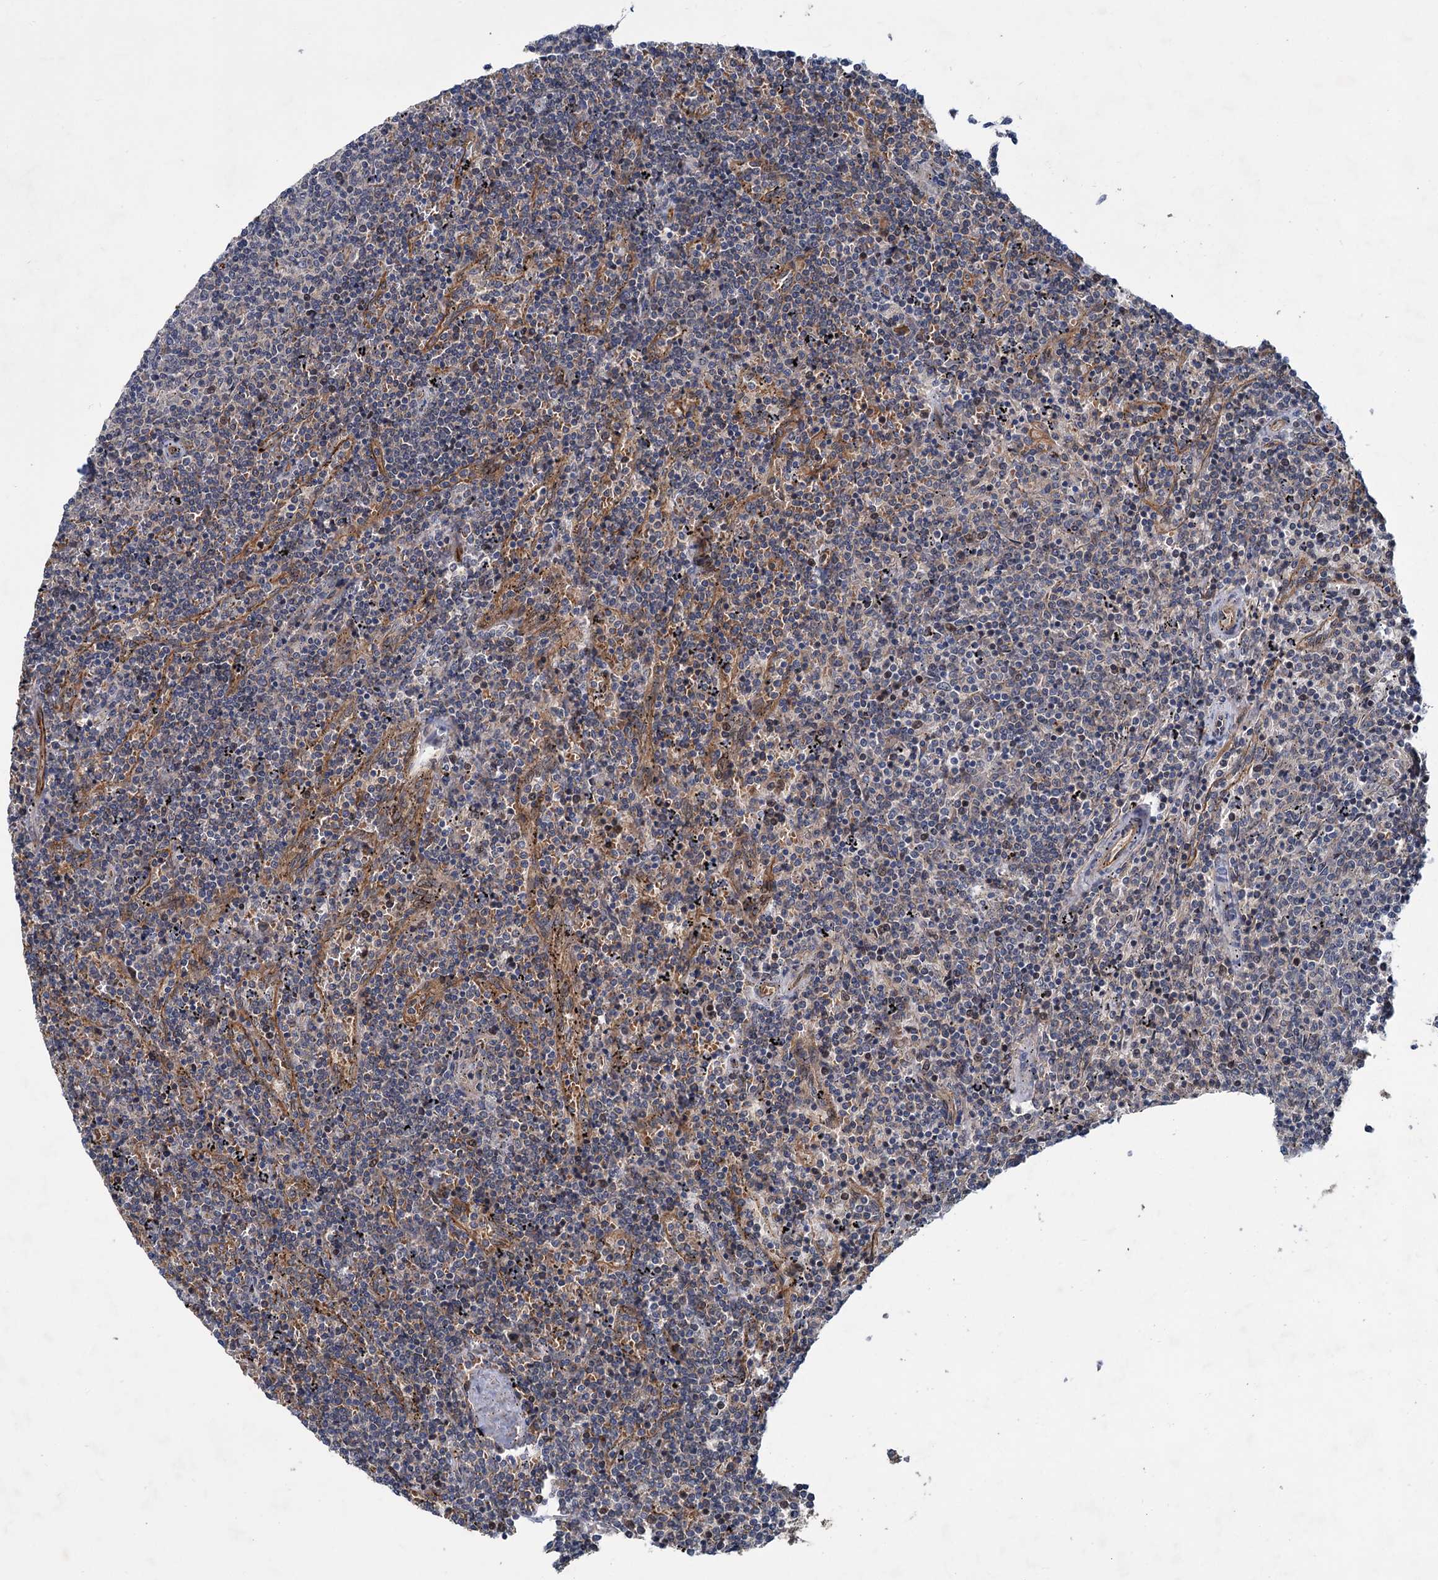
{"staining": {"intensity": "negative", "quantity": "none", "location": "none"}, "tissue": "lymphoma", "cell_type": "Tumor cells", "image_type": "cancer", "snomed": [{"axis": "morphology", "description": "Malignant lymphoma, non-Hodgkin's type, Low grade"}, {"axis": "topography", "description": "Spleen"}], "caption": "Immunohistochemical staining of lymphoma reveals no significant staining in tumor cells.", "gene": "PKN2", "patient": {"sex": "female", "age": 50}}